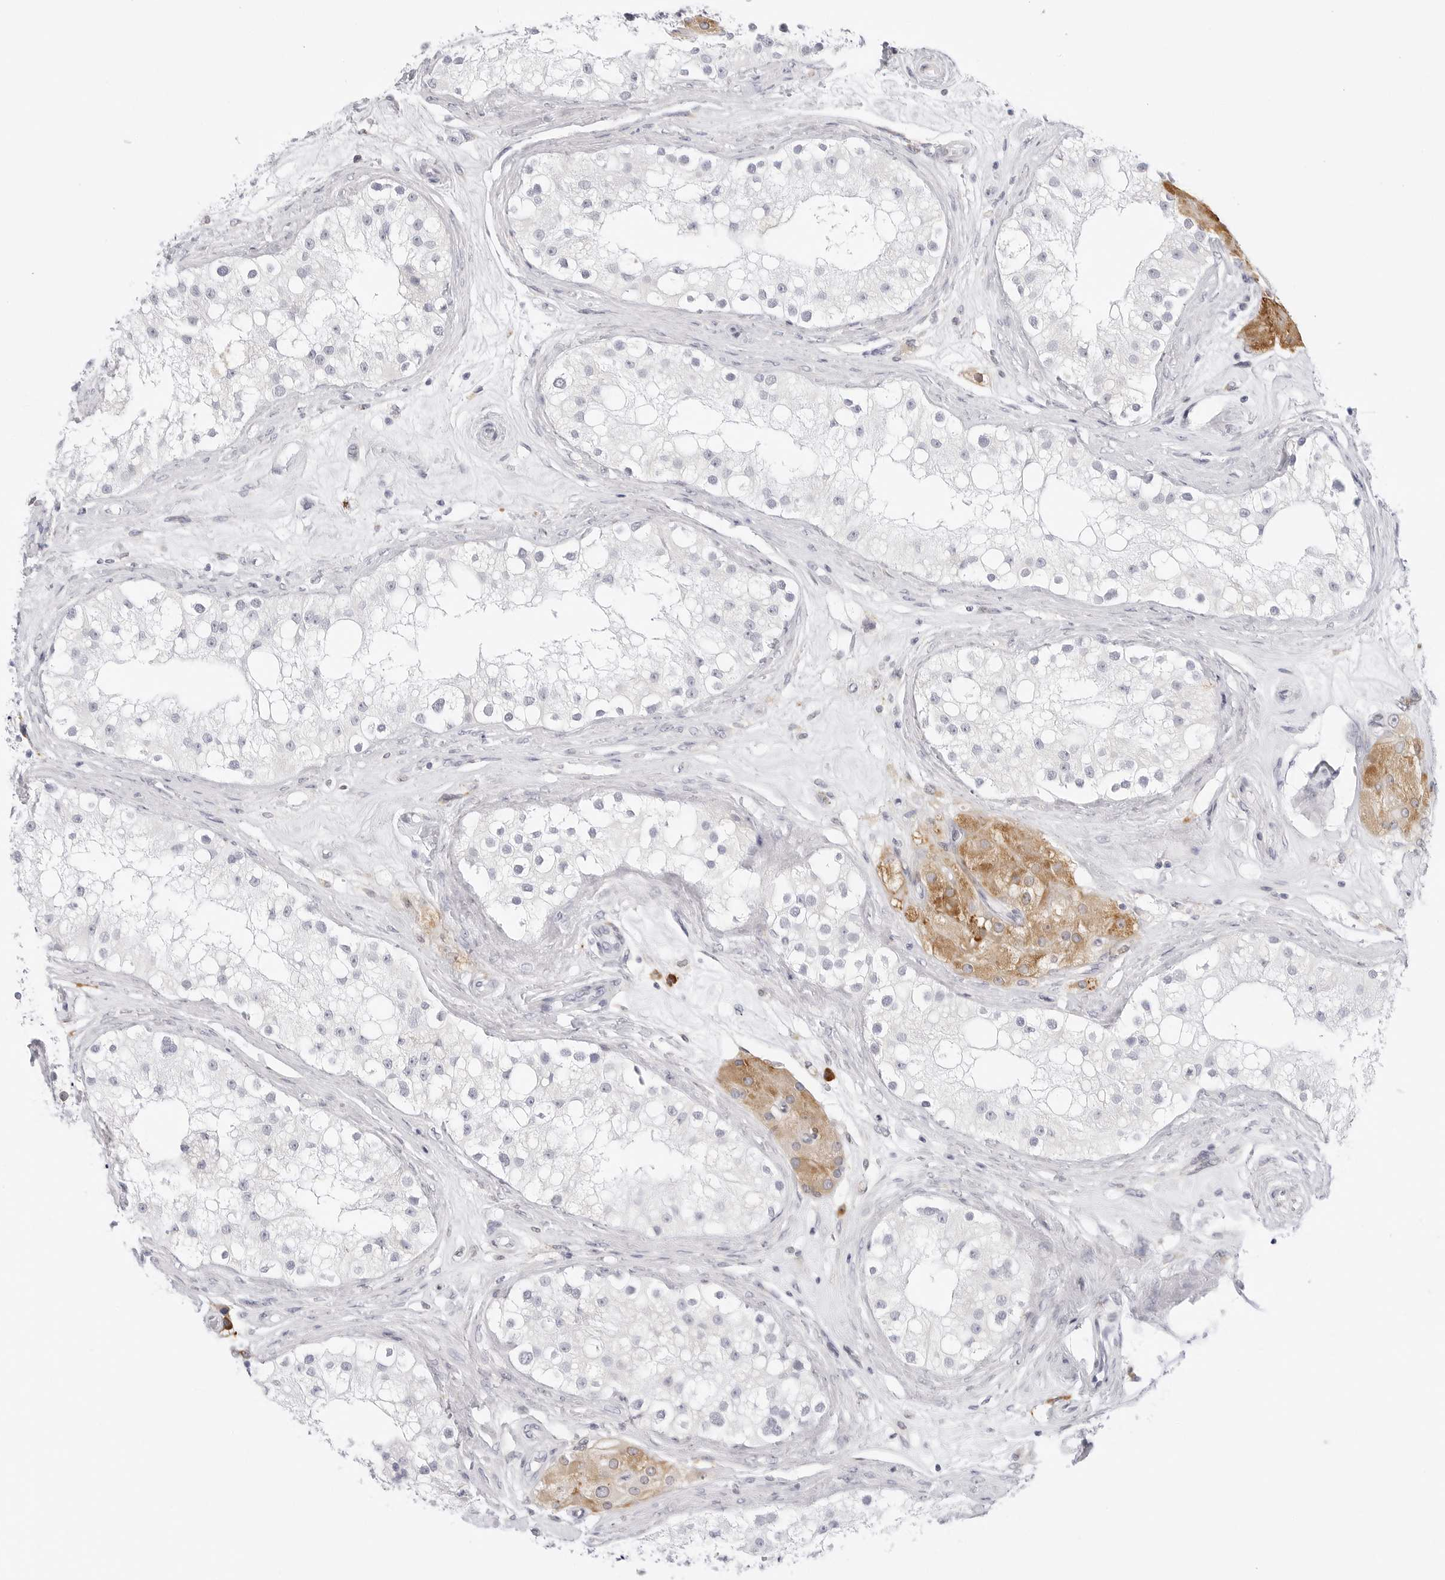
{"staining": {"intensity": "negative", "quantity": "none", "location": "none"}, "tissue": "testis", "cell_type": "Cells in seminiferous ducts", "image_type": "normal", "snomed": [{"axis": "morphology", "description": "Normal tissue, NOS"}, {"axis": "topography", "description": "Testis"}], "caption": "IHC of benign testis exhibits no expression in cells in seminiferous ducts. (Immunohistochemistry, brightfield microscopy, high magnification).", "gene": "THEM4", "patient": {"sex": "male", "age": 84}}